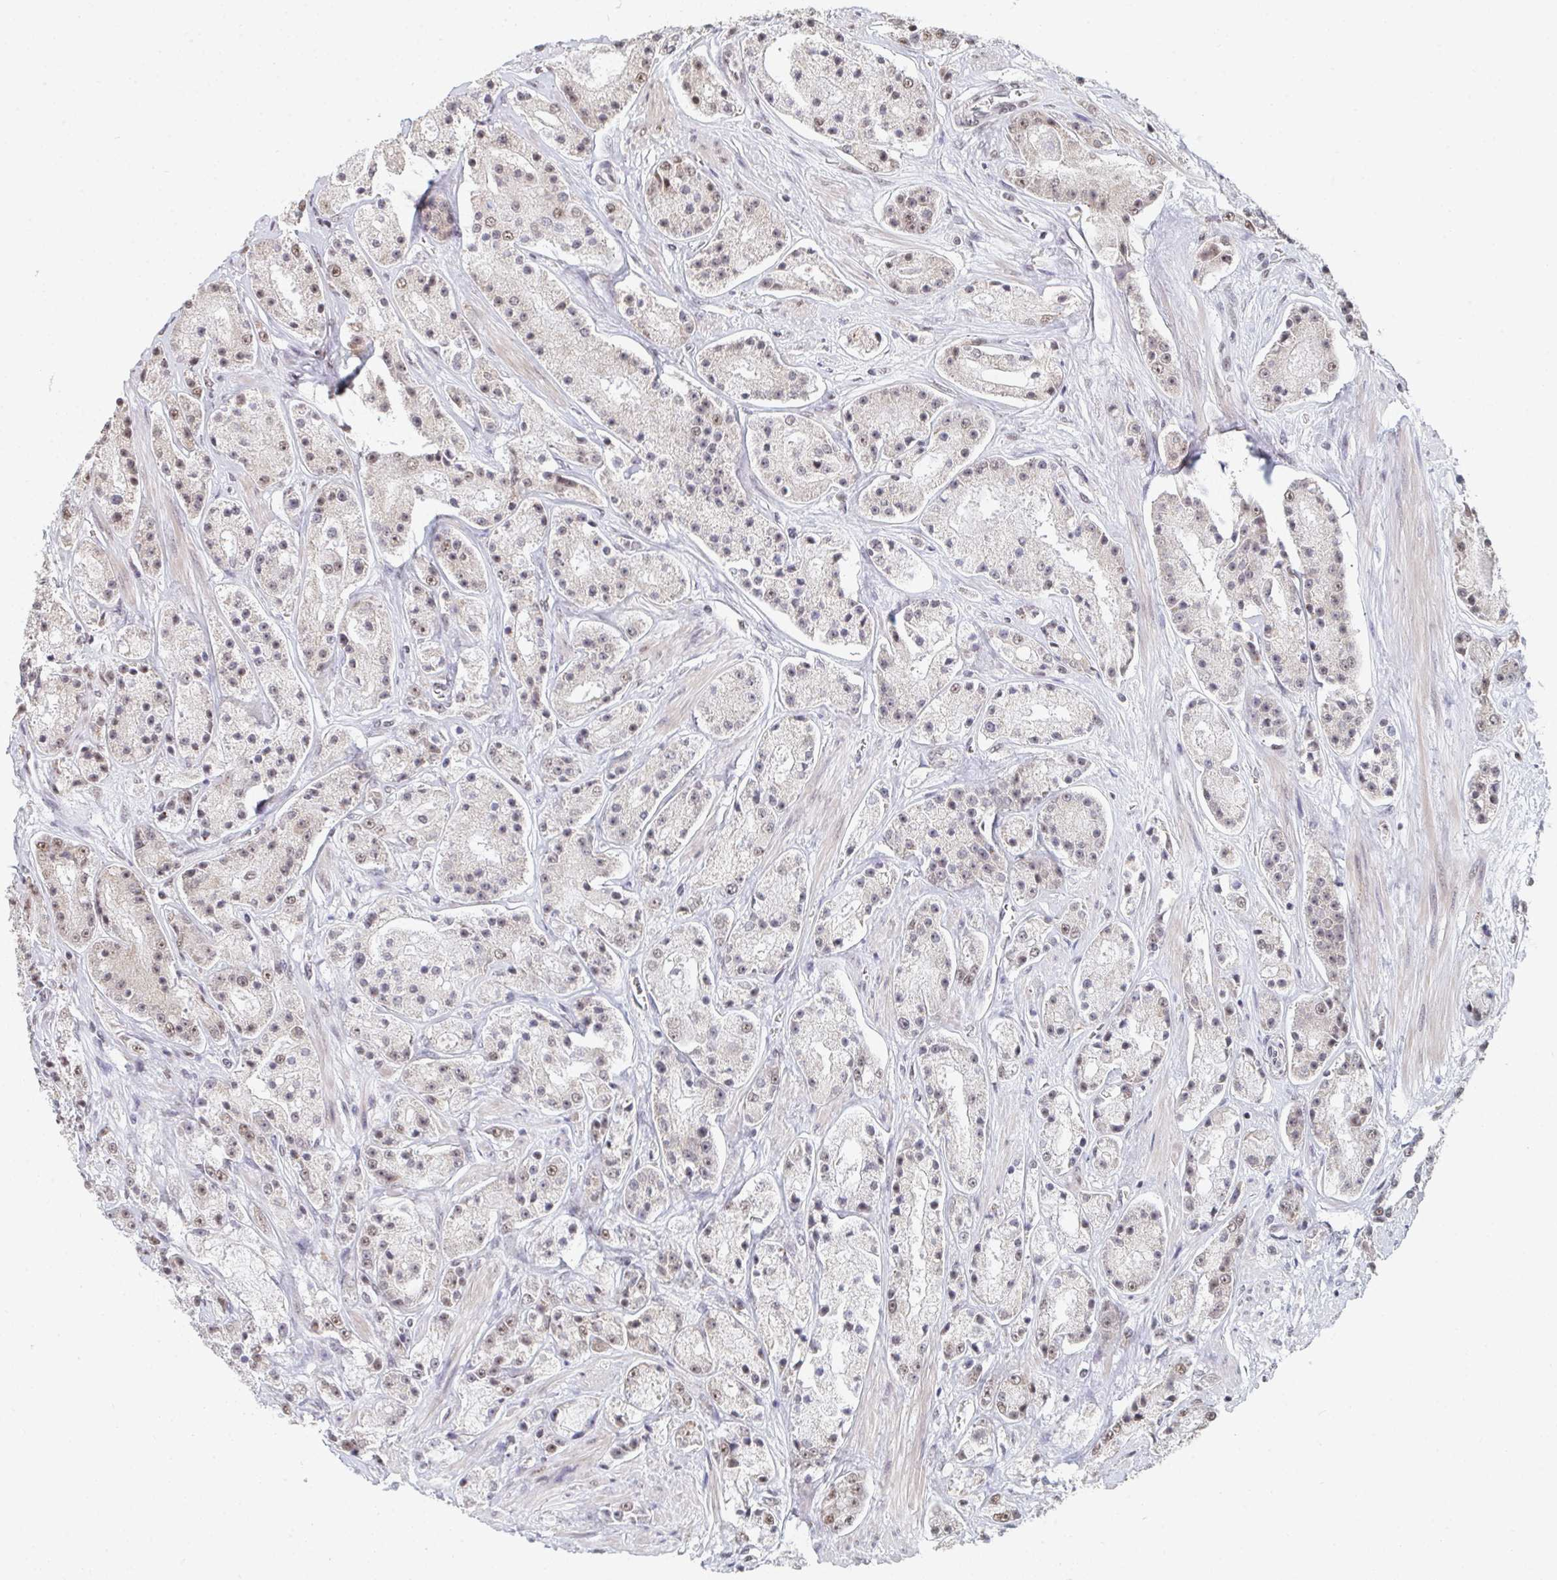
{"staining": {"intensity": "weak", "quantity": "25%-75%", "location": "nuclear"}, "tissue": "prostate cancer", "cell_type": "Tumor cells", "image_type": "cancer", "snomed": [{"axis": "morphology", "description": "Adenocarcinoma, High grade"}, {"axis": "topography", "description": "Prostate"}], "caption": "This is an image of immunohistochemistry (IHC) staining of prostate cancer, which shows weak staining in the nuclear of tumor cells.", "gene": "MBNL1", "patient": {"sex": "male", "age": 67}}